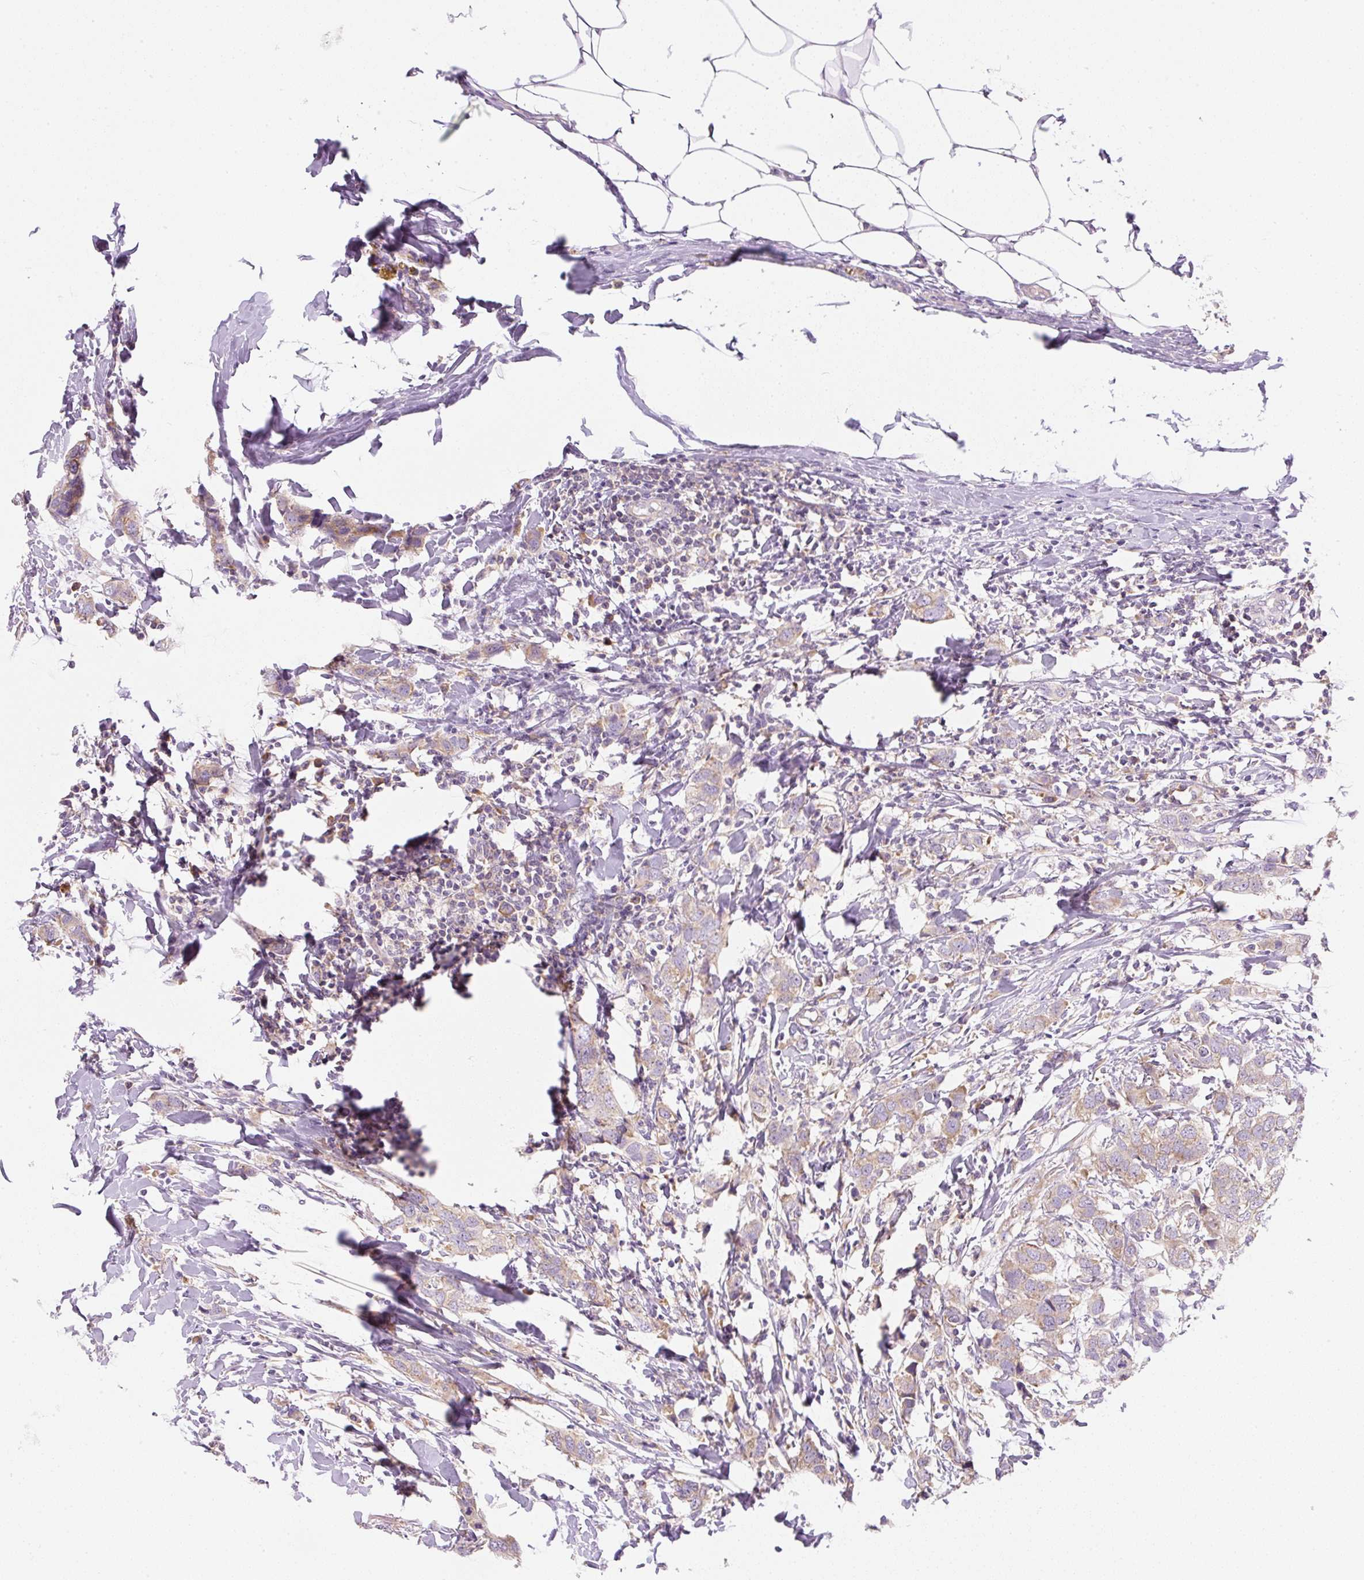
{"staining": {"intensity": "weak", "quantity": "25%-75%", "location": "cytoplasmic/membranous"}, "tissue": "breast cancer", "cell_type": "Tumor cells", "image_type": "cancer", "snomed": [{"axis": "morphology", "description": "Duct carcinoma"}, {"axis": "topography", "description": "Breast"}], "caption": "Breast cancer was stained to show a protein in brown. There is low levels of weak cytoplasmic/membranous staining in approximately 25%-75% of tumor cells.", "gene": "RPL18A", "patient": {"sex": "female", "age": 50}}